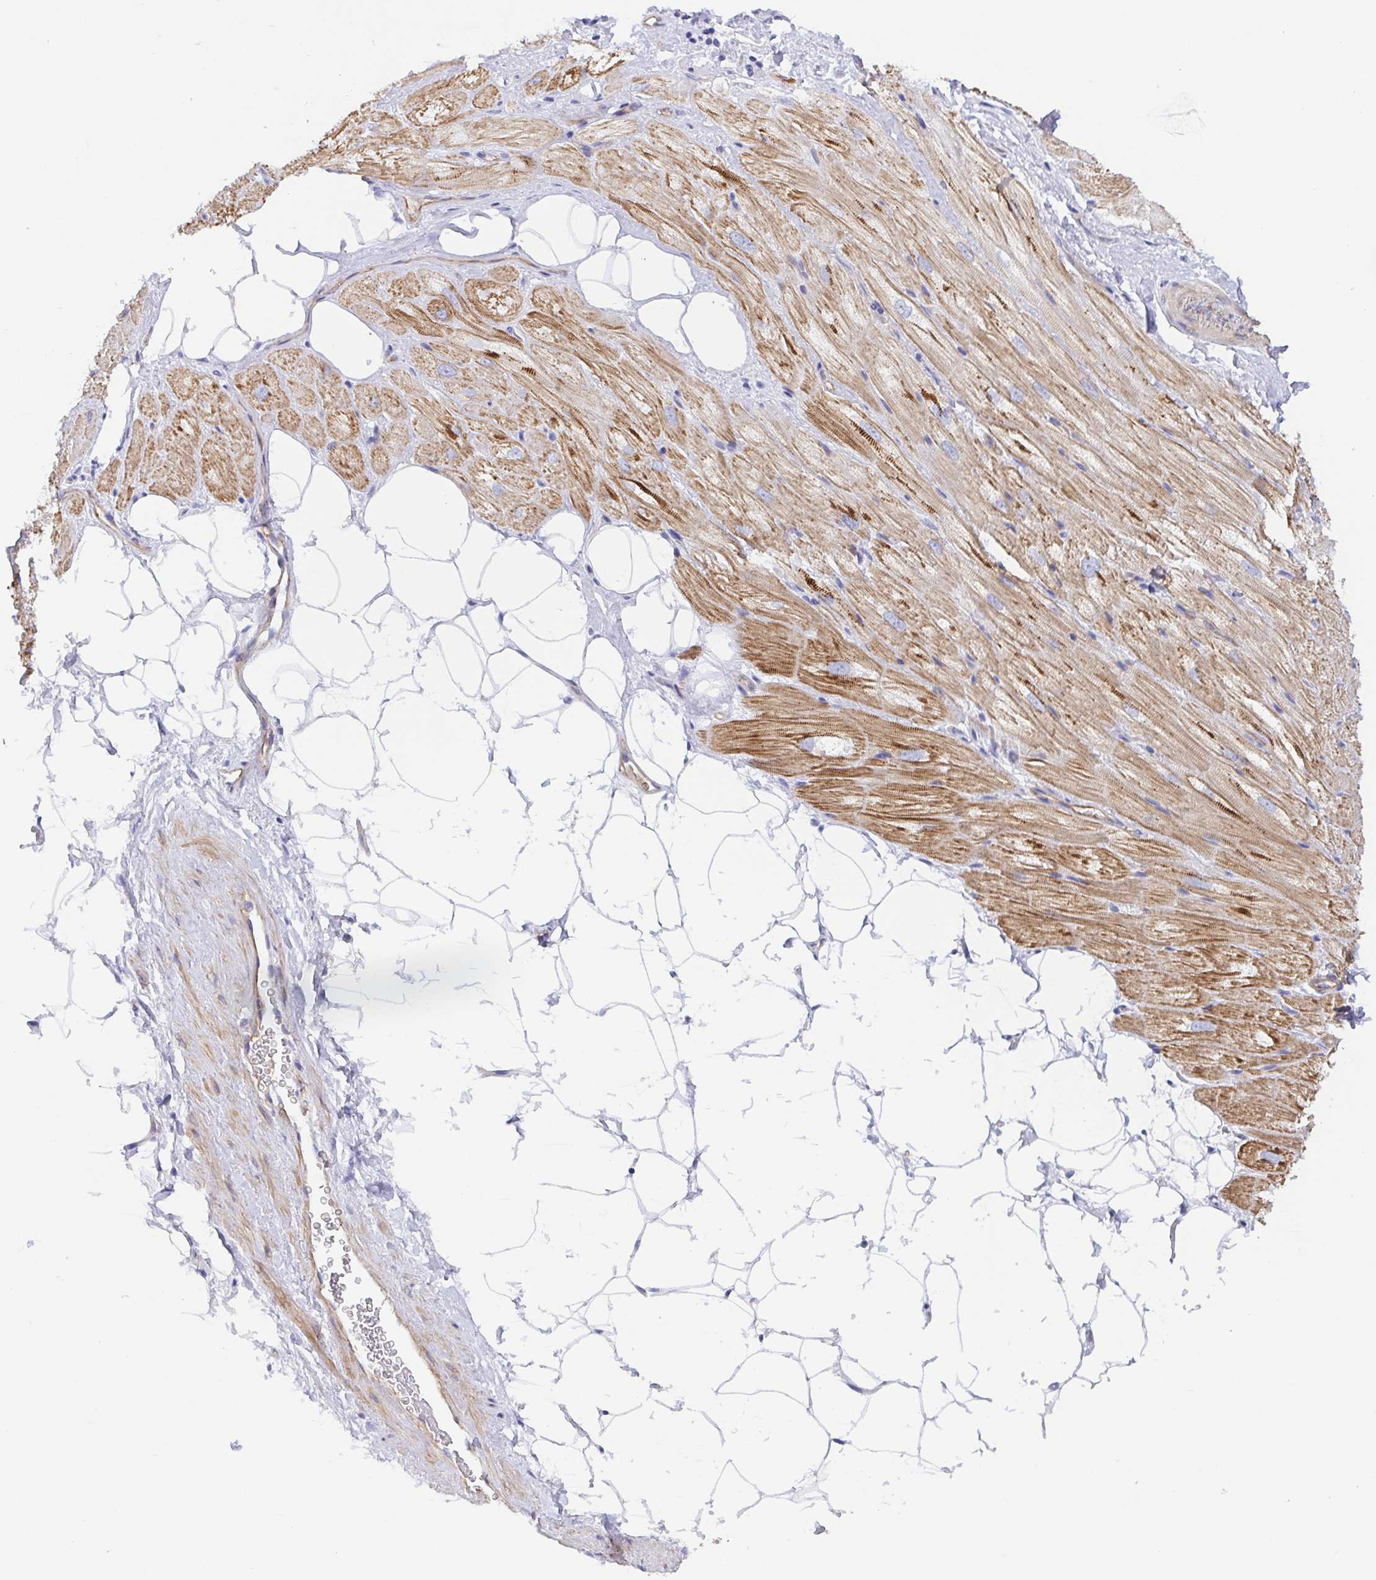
{"staining": {"intensity": "strong", "quantity": "25%-75%", "location": "cytoplasmic/membranous"}, "tissue": "heart muscle", "cell_type": "Cardiomyocytes", "image_type": "normal", "snomed": [{"axis": "morphology", "description": "Normal tissue, NOS"}, {"axis": "topography", "description": "Heart"}], "caption": "Immunohistochemistry (IHC) histopathology image of benign heart muscle: human heart muscle stained using IHC displays high levels of strong protein expression localized specifically in the cytoplasmic/membranous of cardiomyocytes, appearing as a cytoplasmic/membranous brown color.", "gene": "TRAM2", "patient": {"sex": "male", "age": 62}}